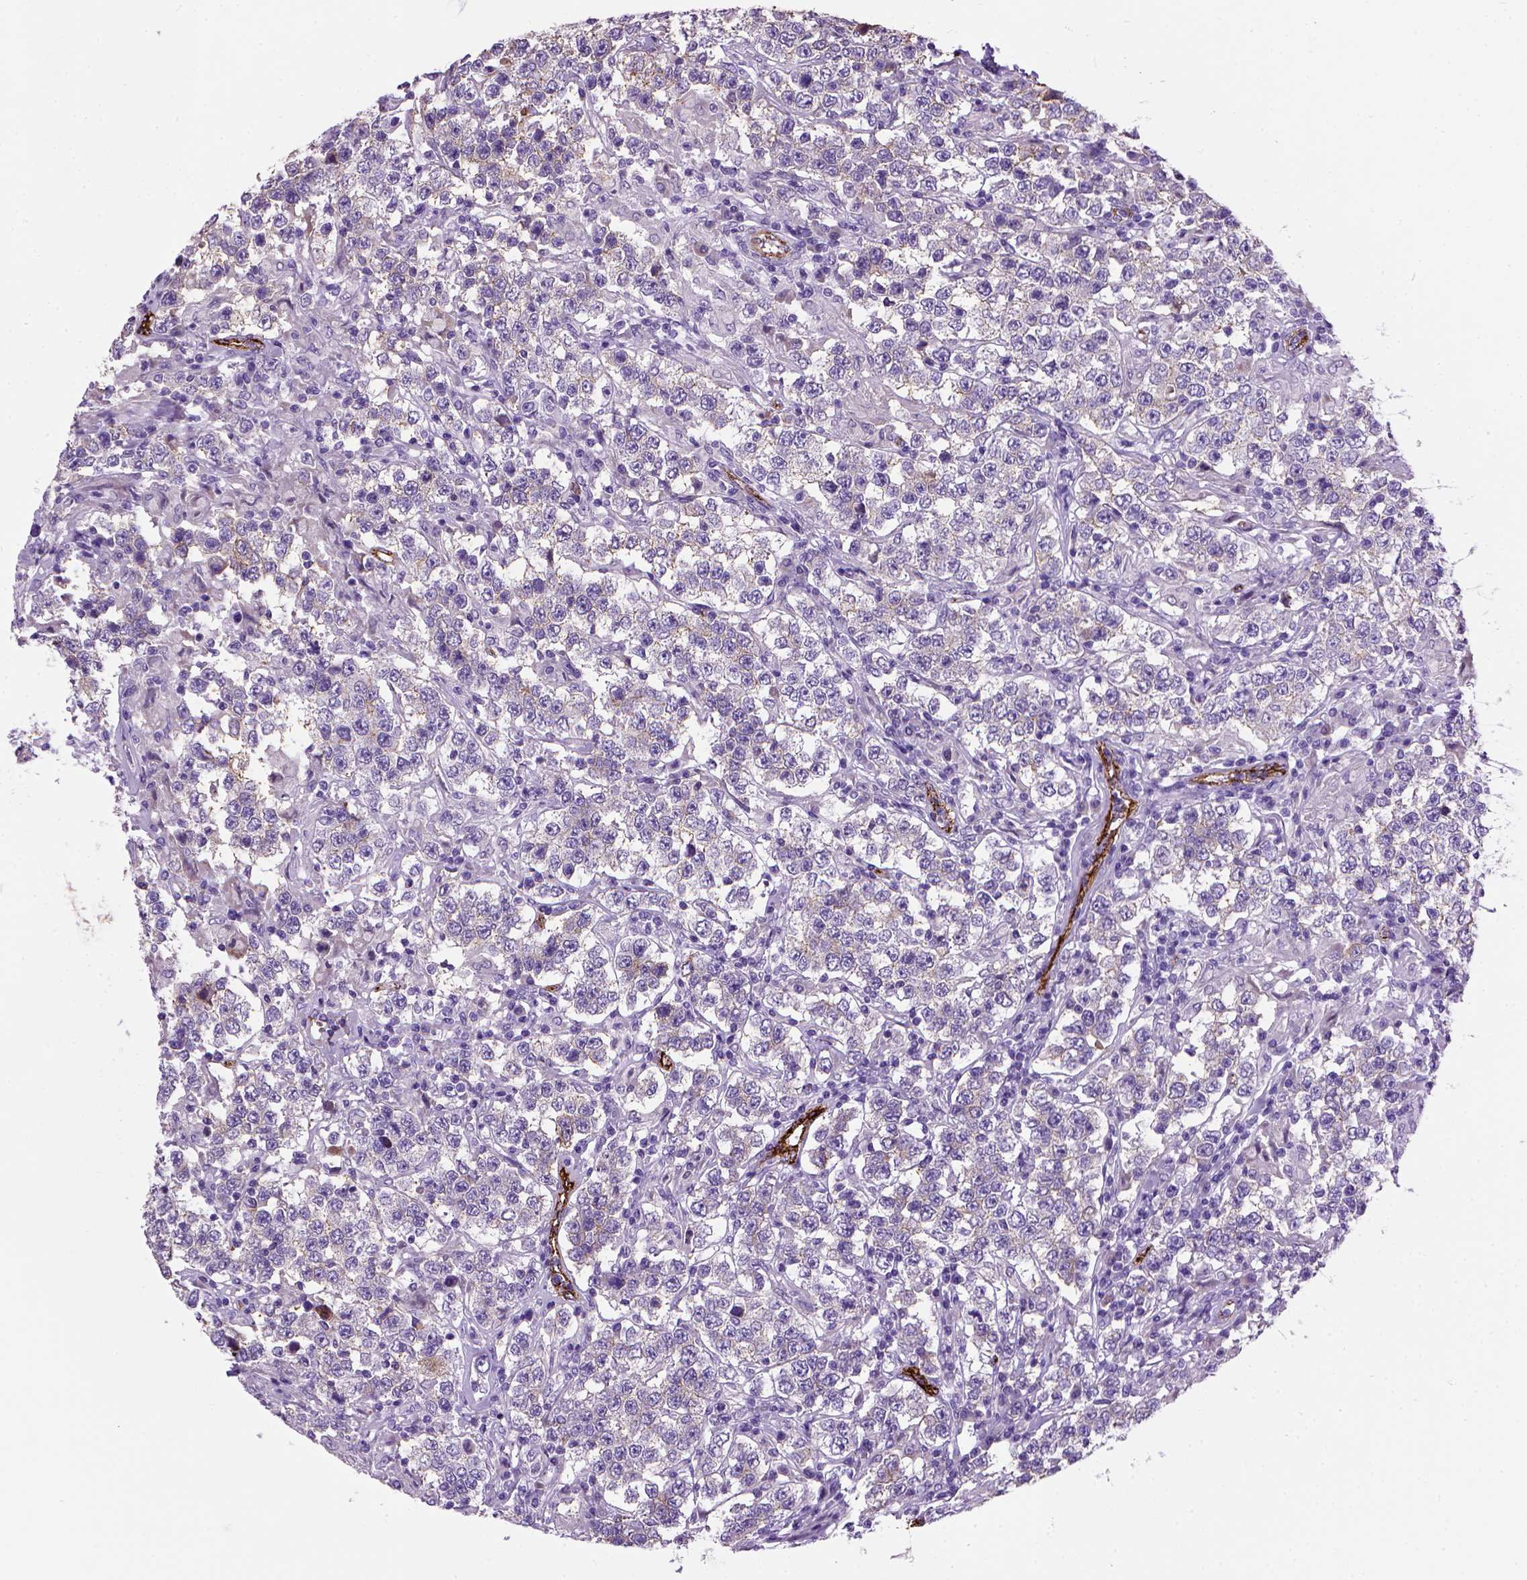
{"staining": {"intensity": "negative", "quantity": "none", "location": "none"}, "tissue": "testis cancer", "cell_type": "Tumor cells", "image_type": "cancer", "snomed": [{"axis": "morphology", "description": "Seminoma, NOS"}, {"axis": "morphology", "description": "Carcinoma, Embryonal, NOS"}, {"axis": "topography", "description": "Testis"}], "caption": "High magnification brightfield microscopy of testis cancer (embryonal carcinoma) stained with DAB (3,3'-diaminobenzidine) (brown) and counterstained with hematoxylin (blue): tumor cells show no significant staining.", "gene": "VWF", "patient": {"sex": "male", "age": 41}}